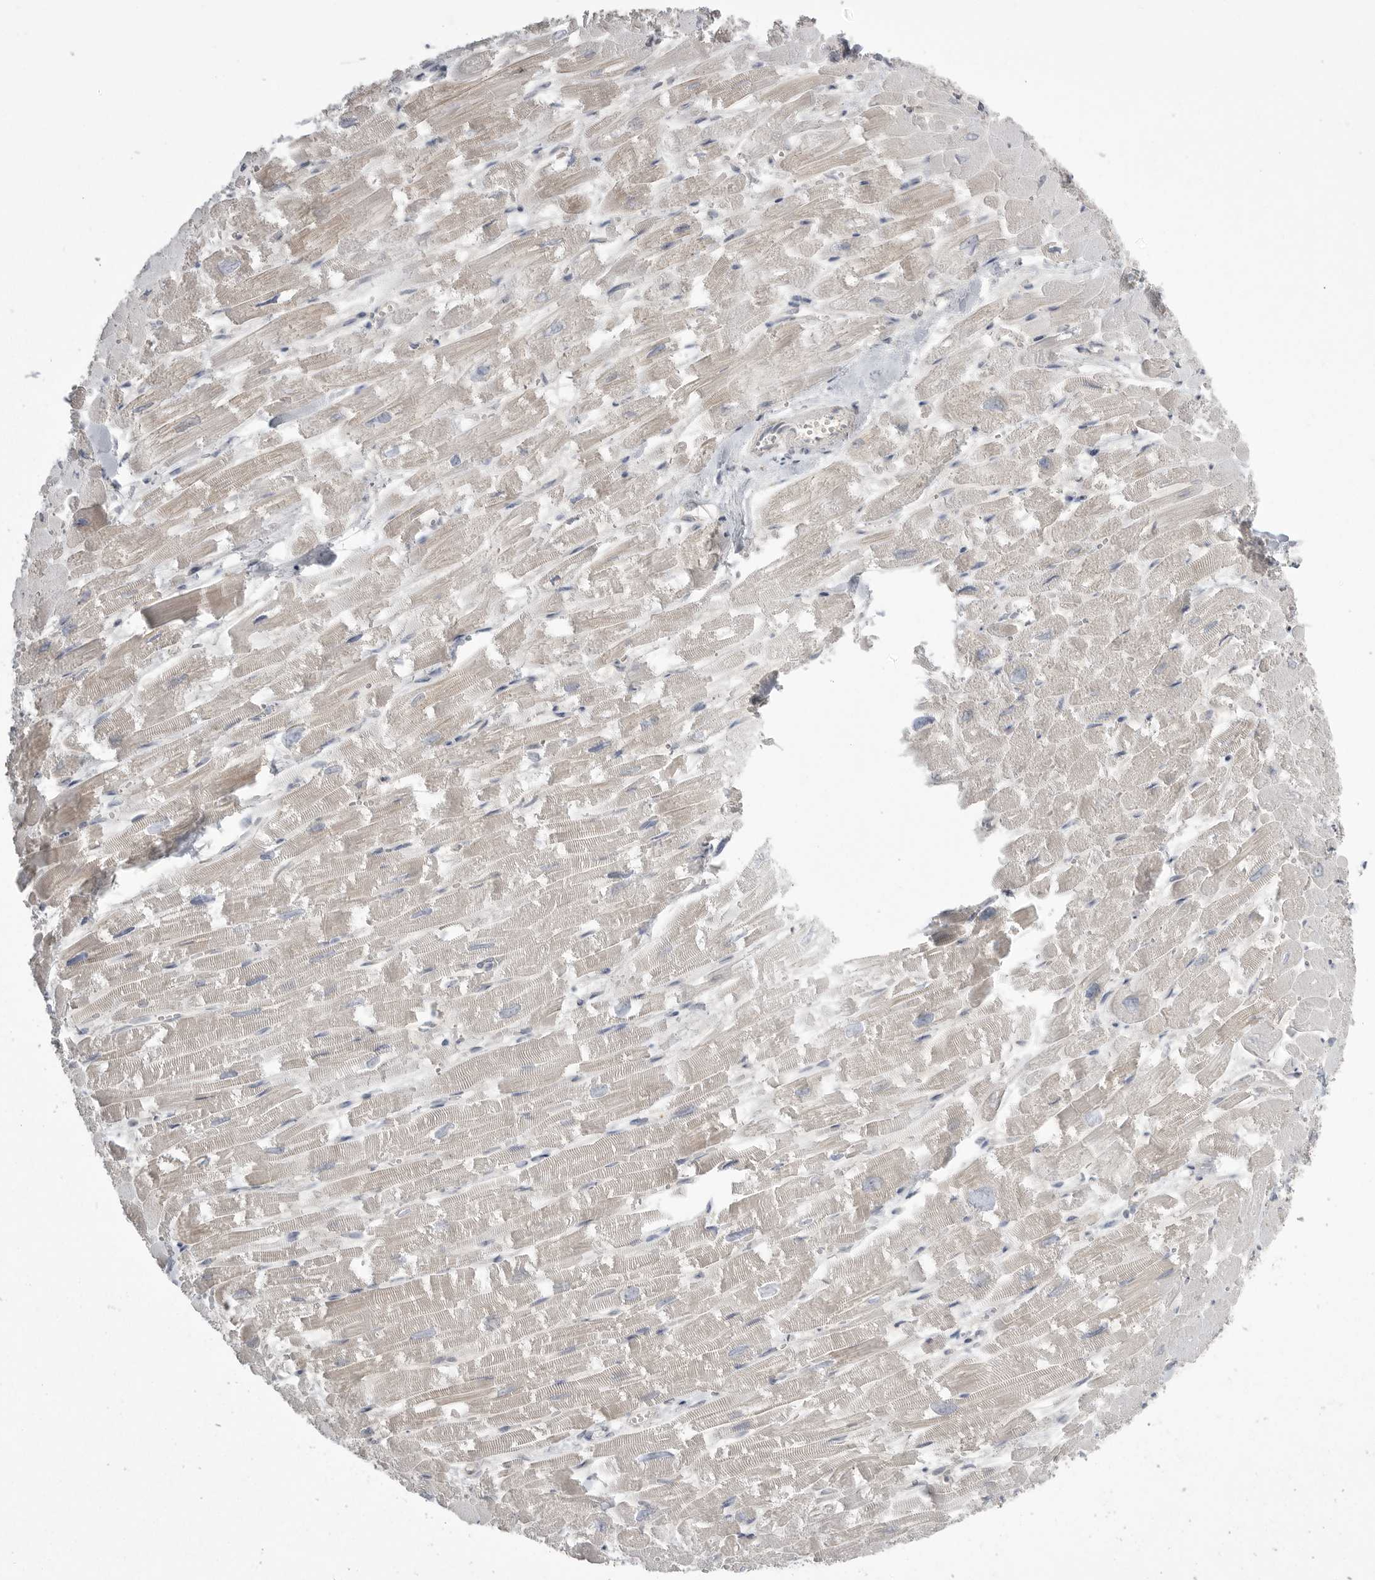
{"staining": {"intensity": "negative", "quantity": "none", "location": "none"}, "tissue": "heart muscle", "cell_type": "Cardiomyocytes", "image_type": "normal", "snomed": [{"axis": "morphology", "description": "Normal tissue, NOS"}, {"axis": "topography", "description": "Heart"}], "caption": "Immunohistochemical staining of normal human heart muscle displays no significant positivity in cardiomyocytes.", "gene": "KYAT3", "patient": {"sex": "male", "age": 54}}